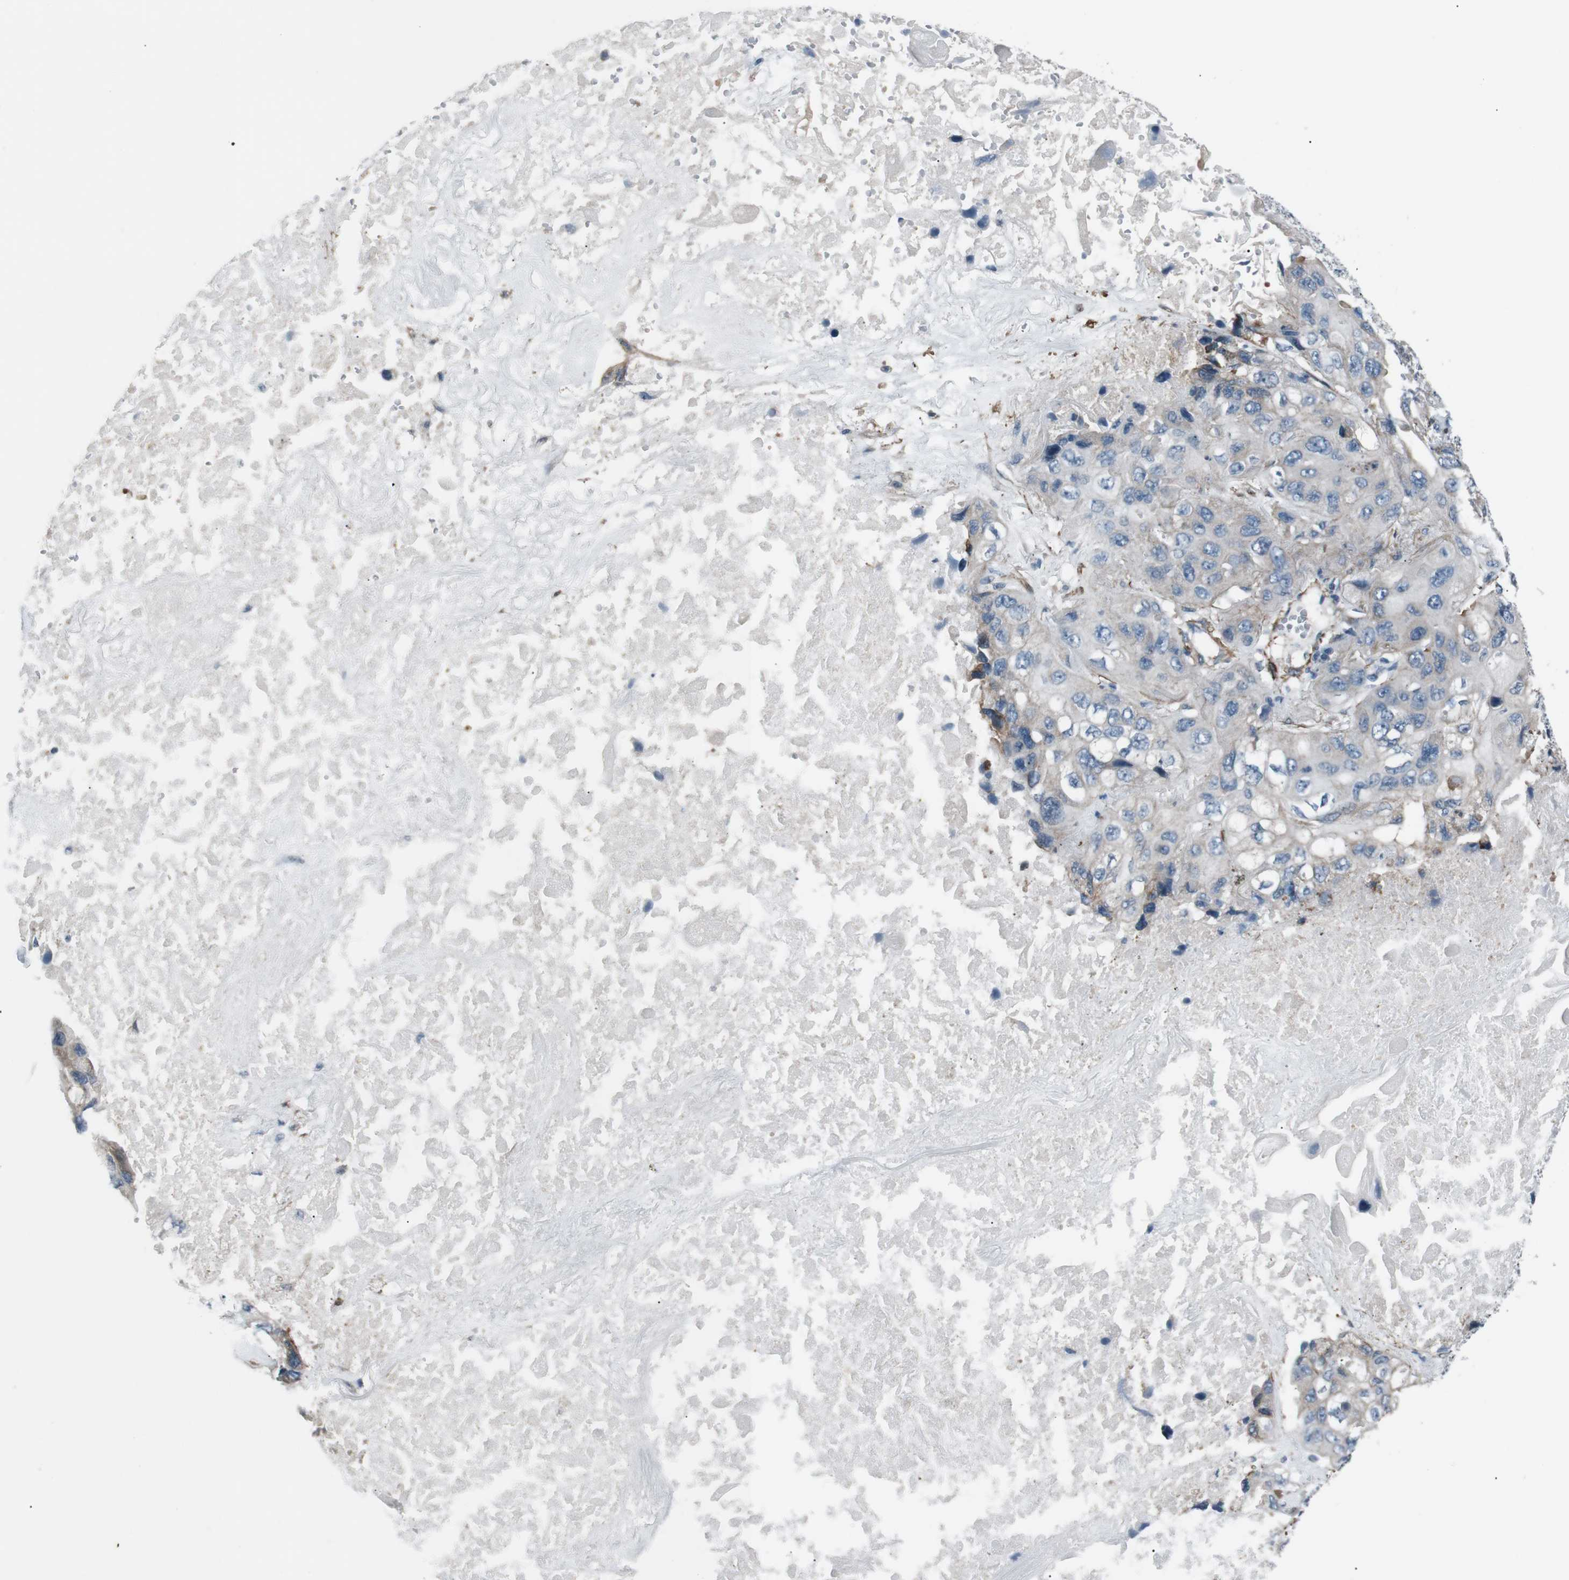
{"staining": {"intensity": "negative", "quantity": "none", "location": "none"}, "tissue": "lung cancer", "cell_type": "Tumor cells", "image_type": "cancer", "snomed": [{"axis": "morphology", "description": "Squamous cell carcinoma, NOS"}, {"axis": "topography", "description": "Lung"}], "caption": "The IHC micrograph has no significant expression in tumor cells of lung cancer (squamous cell carcinoma) tissue. (IHC, brightfield microscopy, high magnification).", "gene": "PDLIM5", "patient": {"sex": "female", "age": 73}}